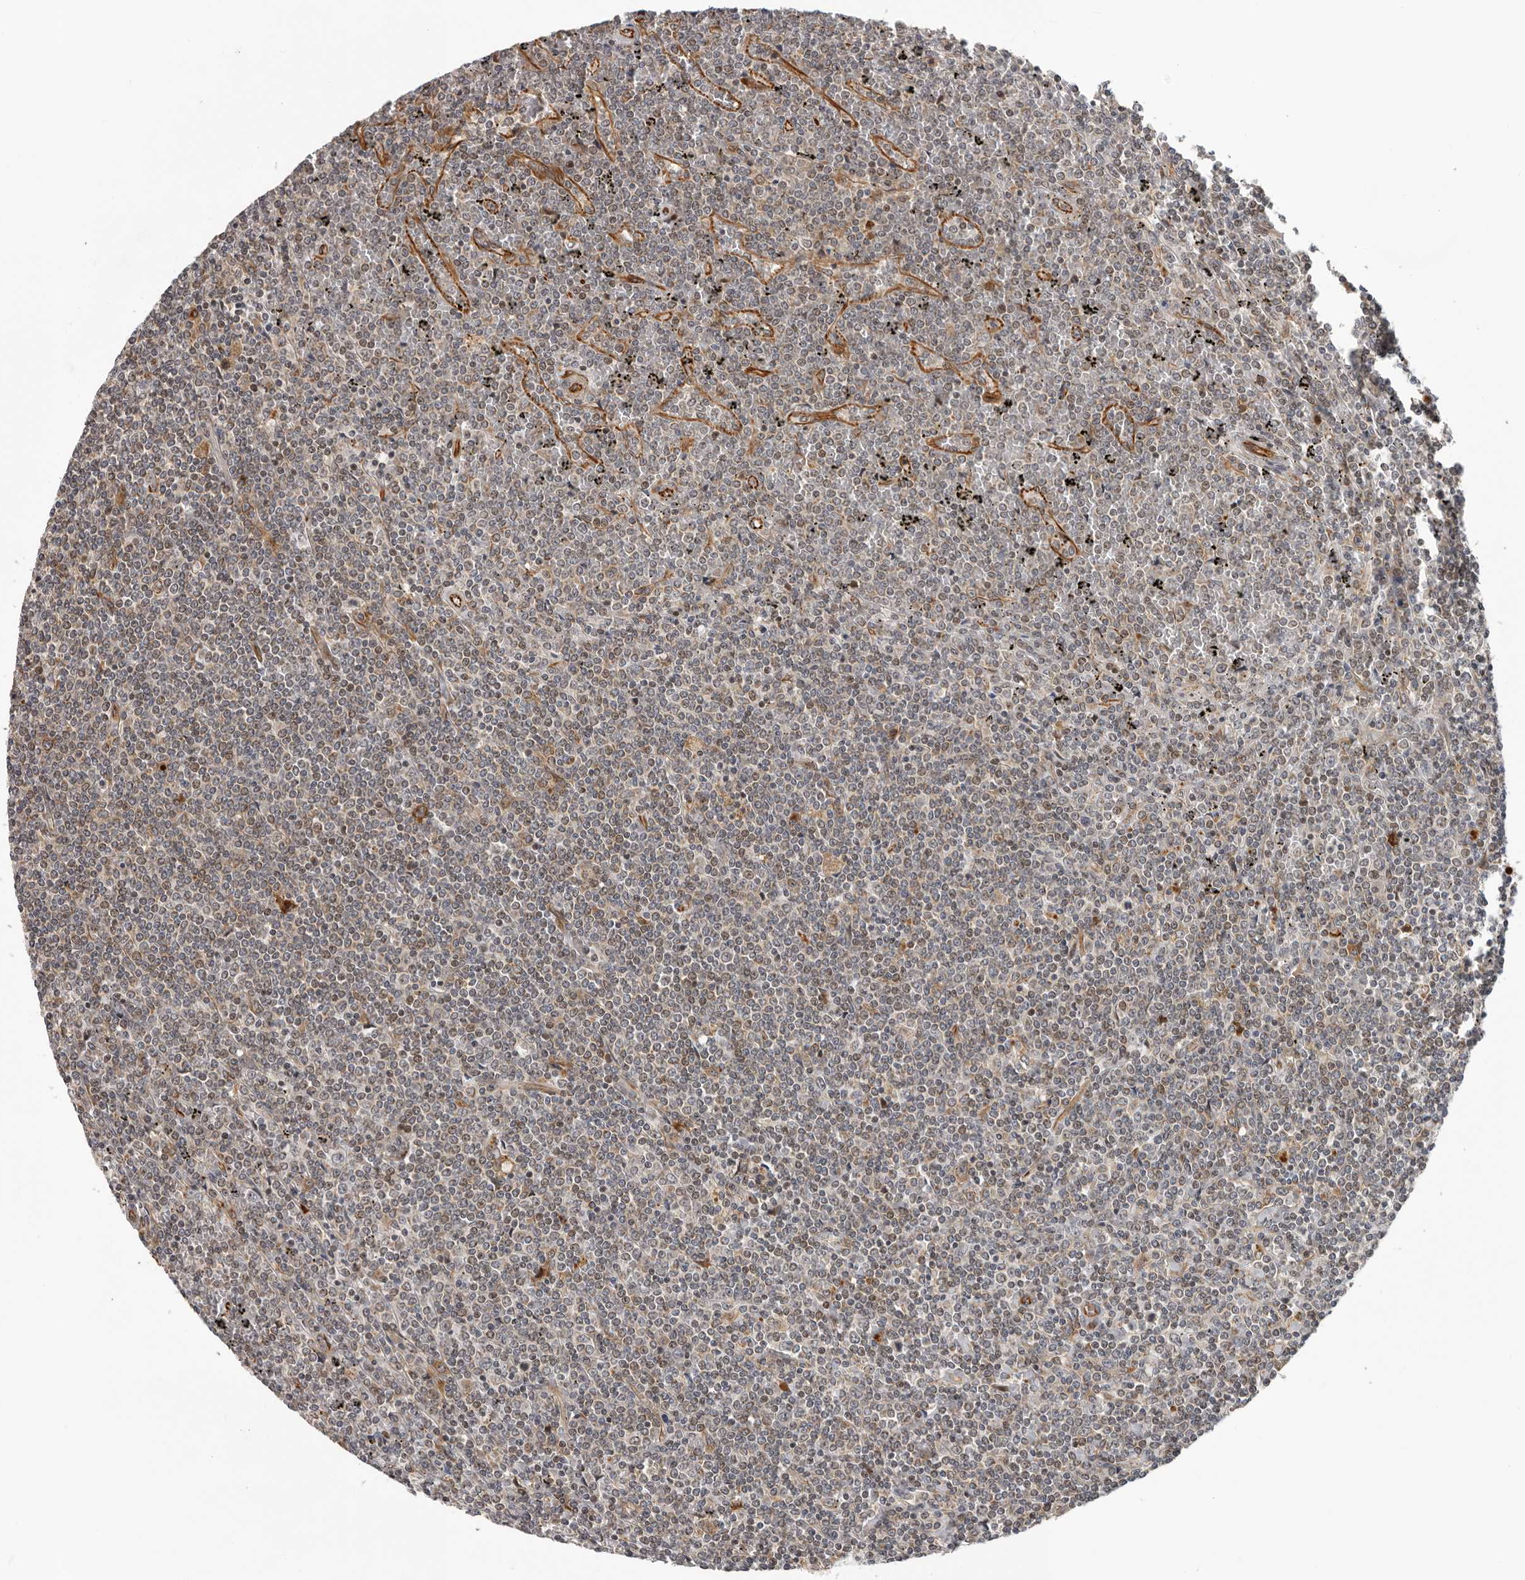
{"staining": {"intensity": "weak", "quantity": "25%-75%", "location": "cytoplasmic/membranous"}, "tissue": "lymphoma", "cell_type": "Tumor cells", "image_type": "cancer", "snomed": [{"axis": "morphology", "description": "Malignant lymphoma, non-Hodgkin's type, Low grade"}, {"axis": "topography", "description": "Spleen"}], "caption": "A brown stain highlights weak cytoplasmic/membranous positivity of a protein in human lymphoma tumor cells.", "gene": "RNF157", "patient": {"sex": "female", "age": 19}}